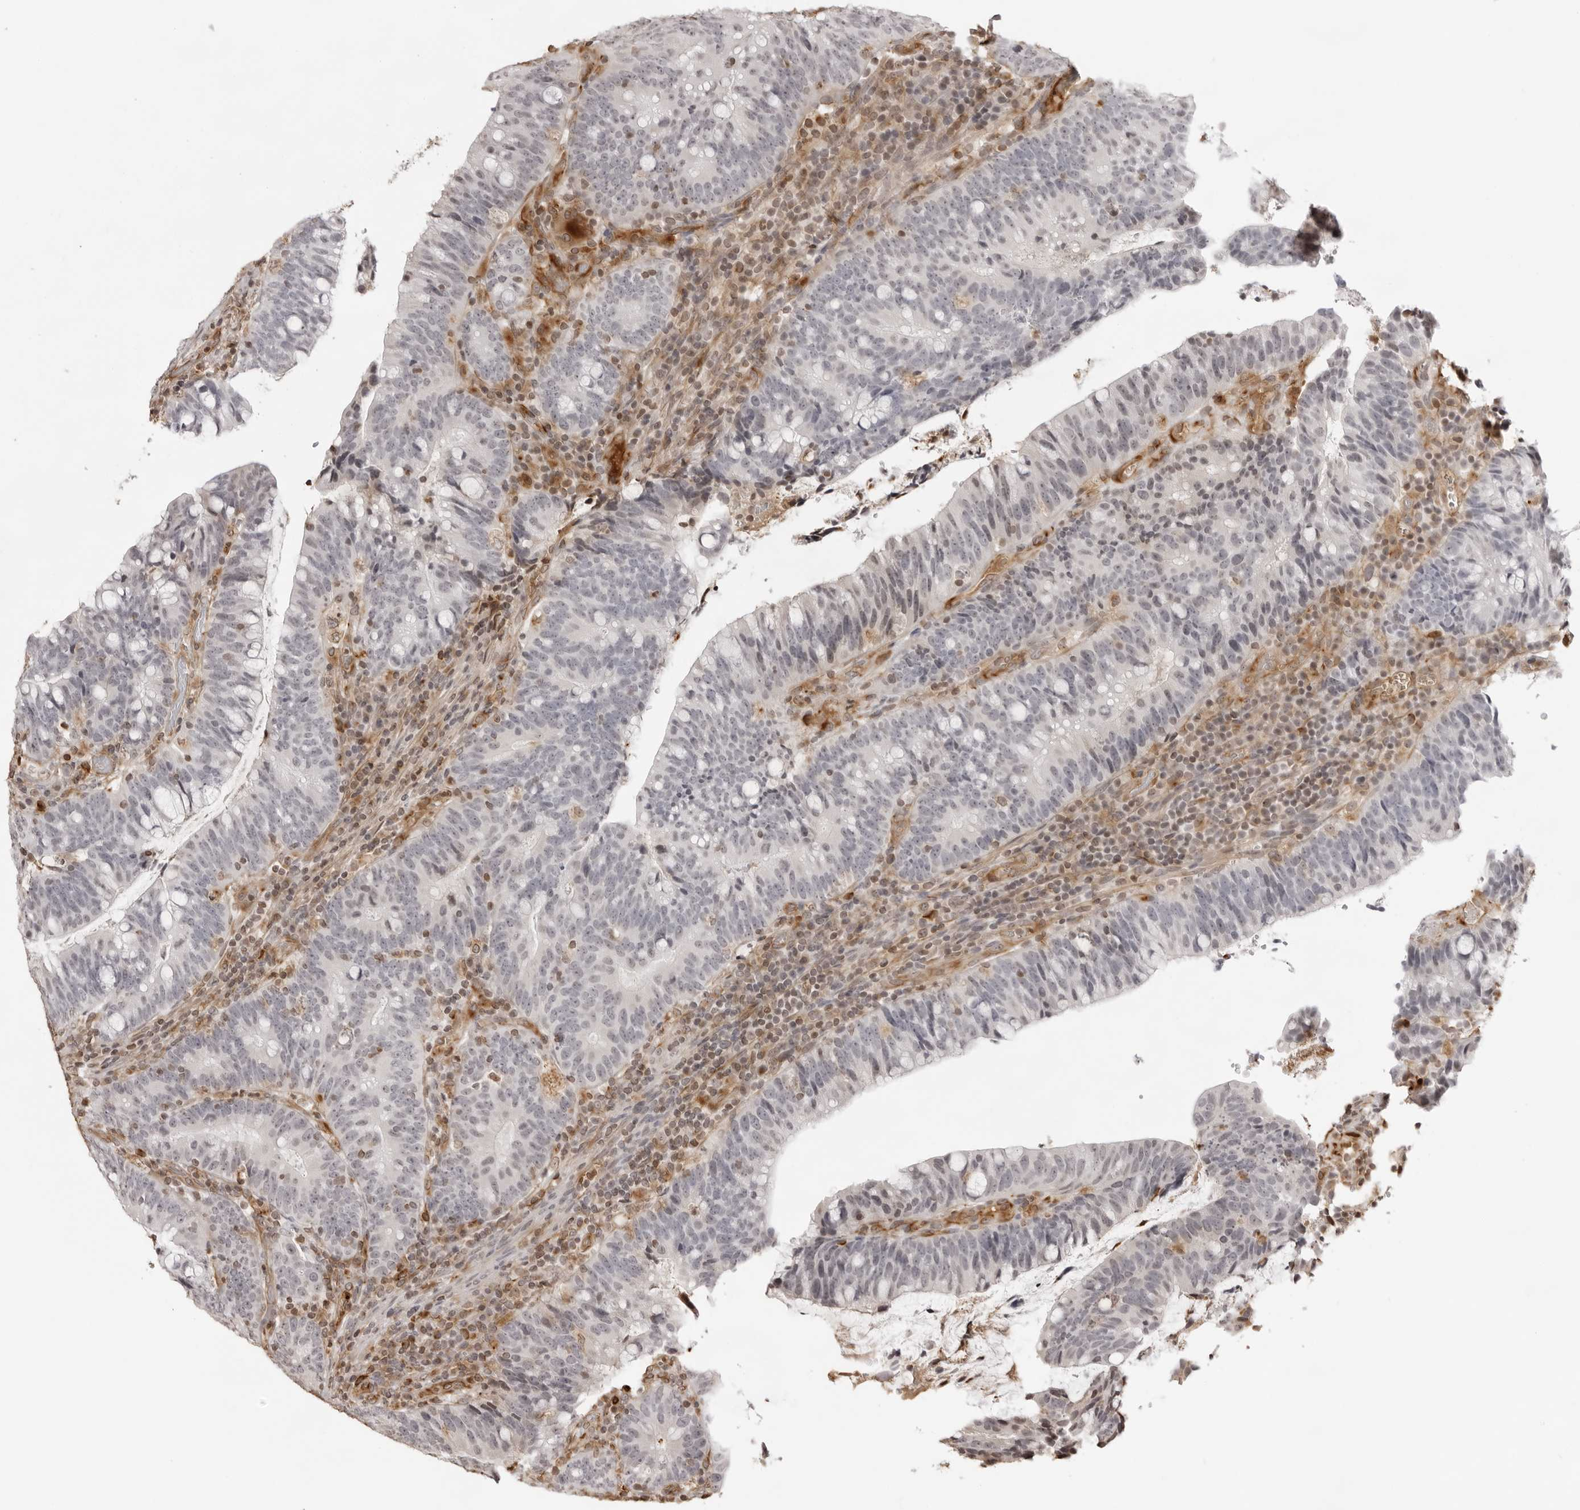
{"staining": {"intensity": "negative", "quantity": "none", "location": "none"}, "tissue": "colorectal cancer", "cell_type": "Tumor cells", "image_type": "cancer", "snomed": [{"axis": "morphology", "description": "Adenocarcinoma, NOS"}, {"axis": "topography", "description": "Colon"}], "caption": "Image shows no significant protein positivity in tumor cells of colorectal cancer (adenocarcinoma). (IHC, brightfield microscopy, high magnification).", "gene": "DYNLT5", "patient": {"sex": "female", "age": 66}}